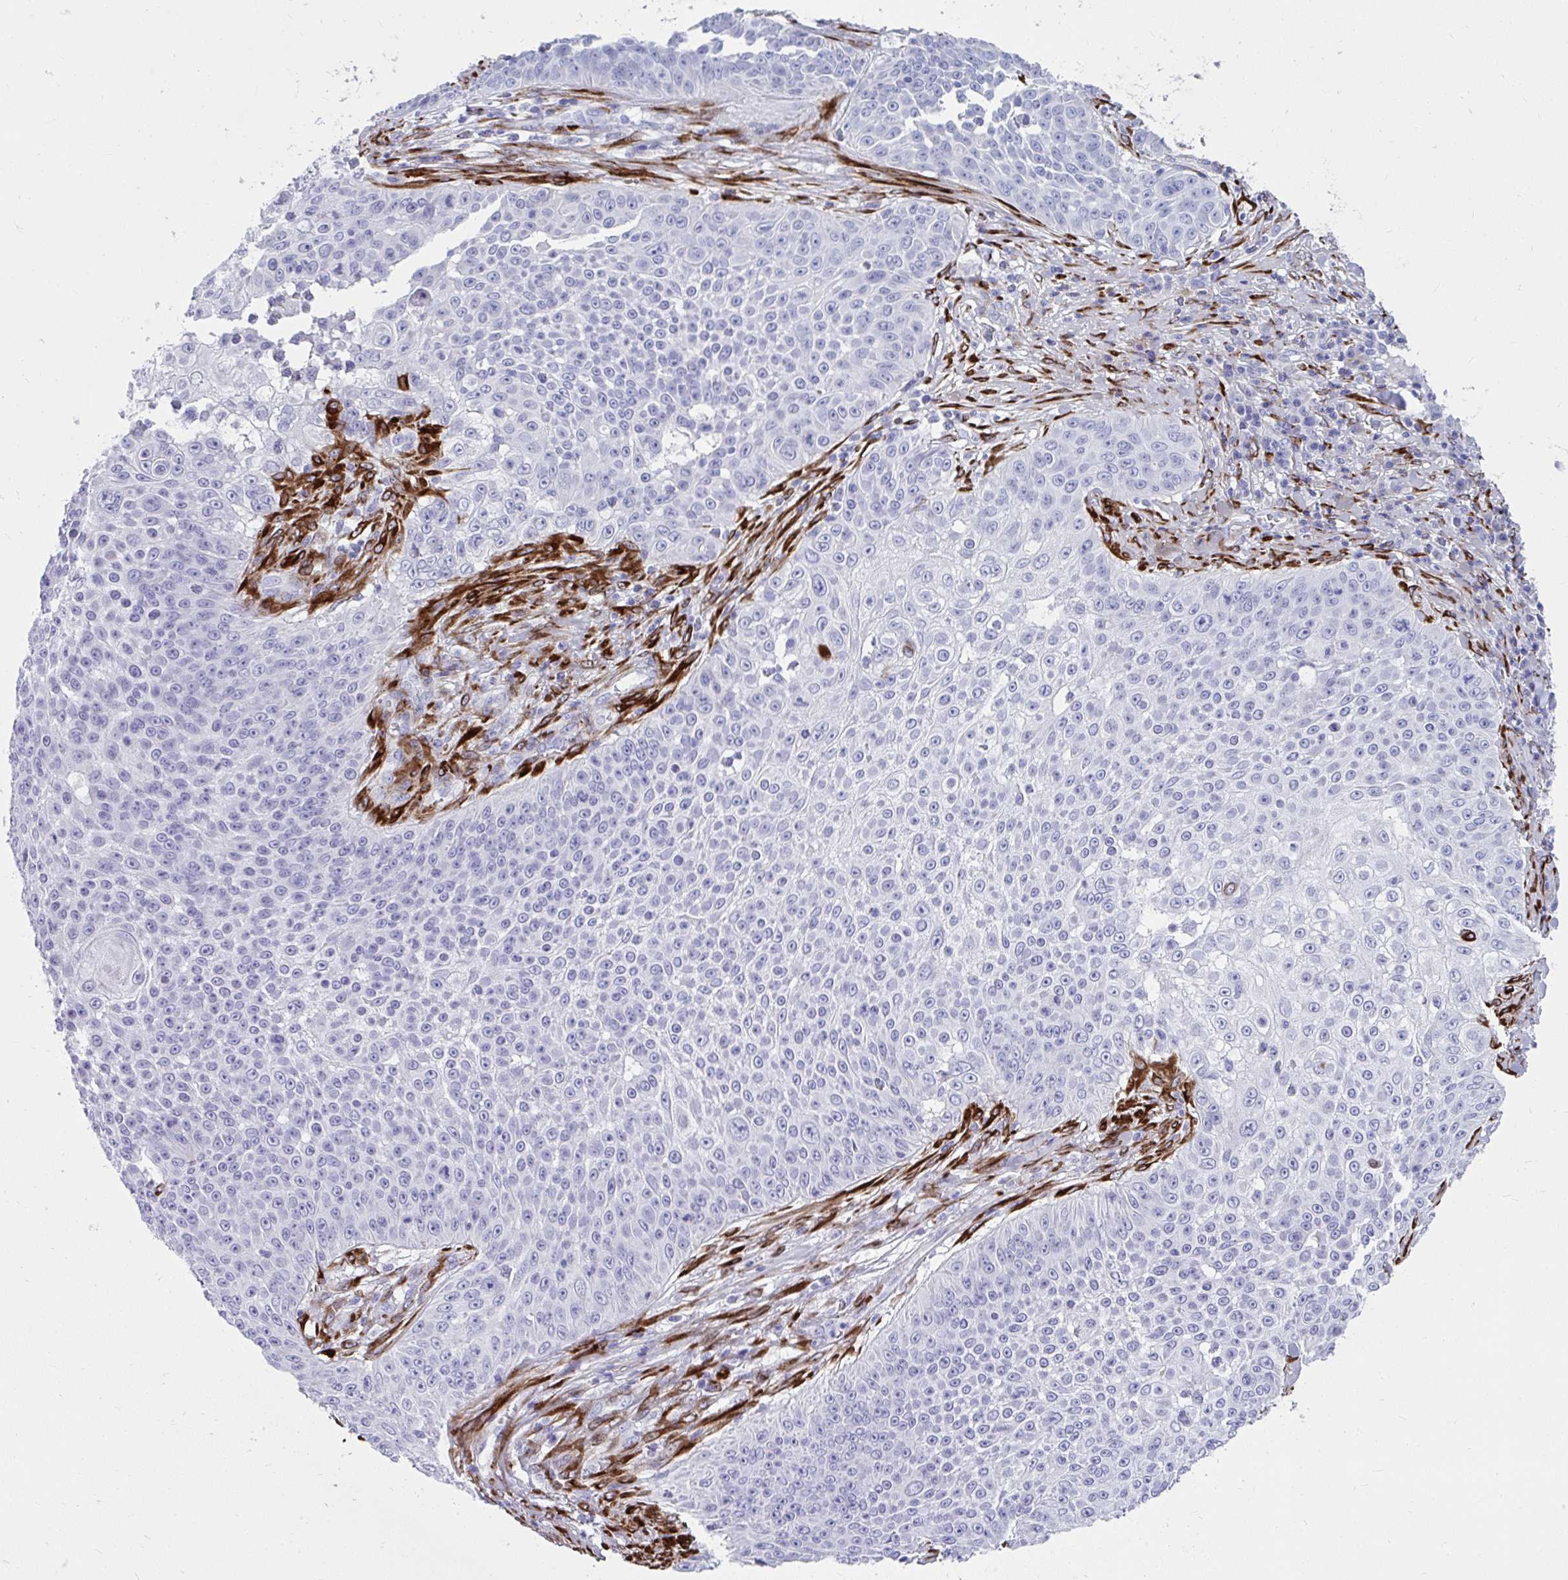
{"staining": {"intensity": "negative", "quantity": "none", "location": "none"}, "tissue": "skin cancer", "cell_type": "Tumor cells", "image_type": "cancer", "snomed": [{"axis": "morphology", "description": "Squamous cell carcinoma, NOS"}, {"axis": "topography", "description": "Skin"}], "caption": "This is an immunohistochemistry photomicrograph of human skin cancer. There is no positivity in tumor cells.", "gene": "GRXCR2", "patient": {"sex": "male", "age": 24}}